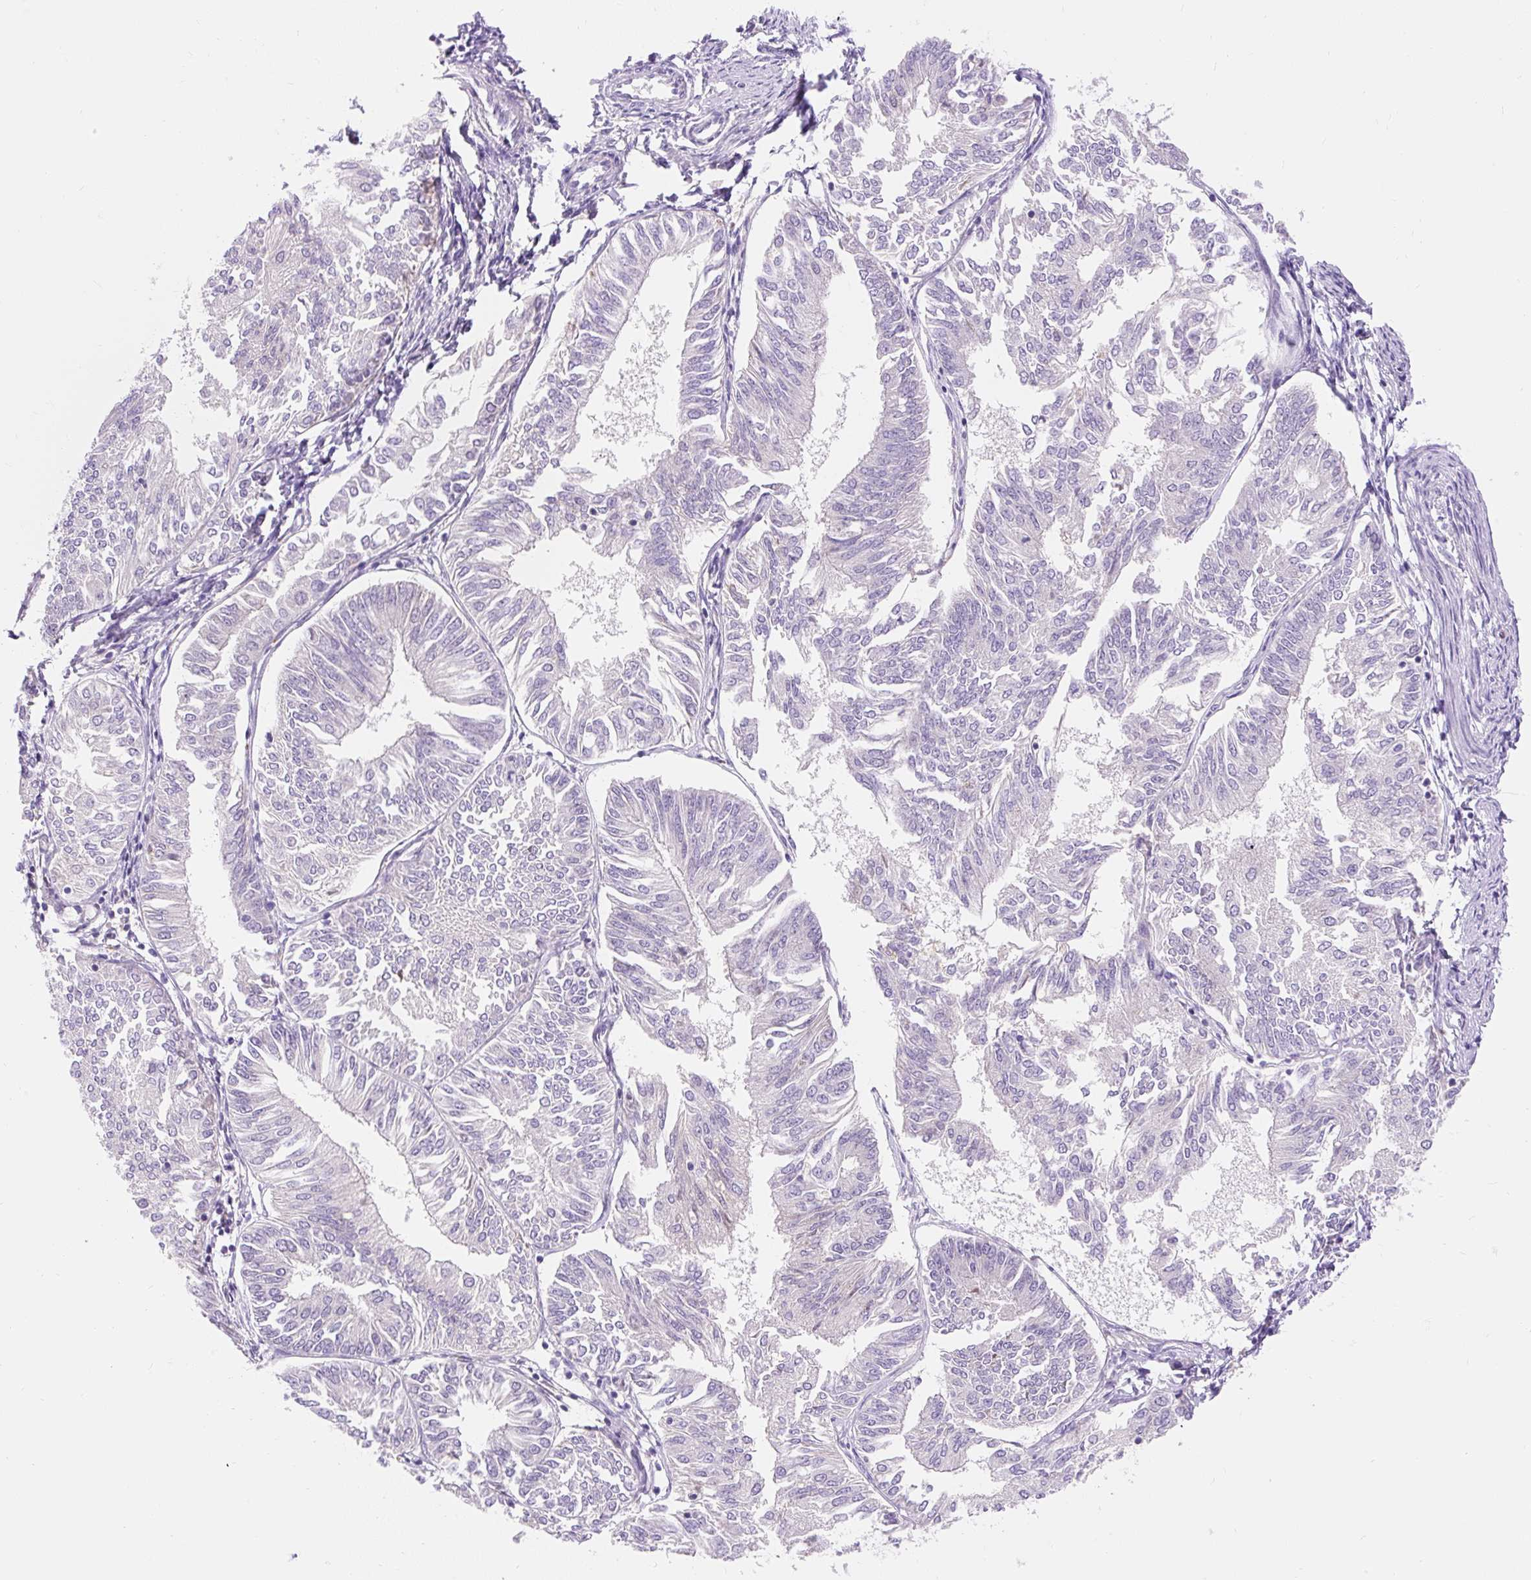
{"staining": {"intensity": "negative", "quantity": "none", "location": "none"}, "tissue": "endometrial cancer", "cell_type": "Tumor cells", "image_type": "cancer", "snomed": [{"axis": "morphology", "description": "Adenocarcinoma, NOS"}, {"axis": "topography", "description": "Endometrium"}], "caption": "Human adenocarcinoma (endometrial) stained for a protein using IHC shows no positivity in tumor cells.", "gene": "TMEM150C", "patient": {"sex": "female", "age": 58}}